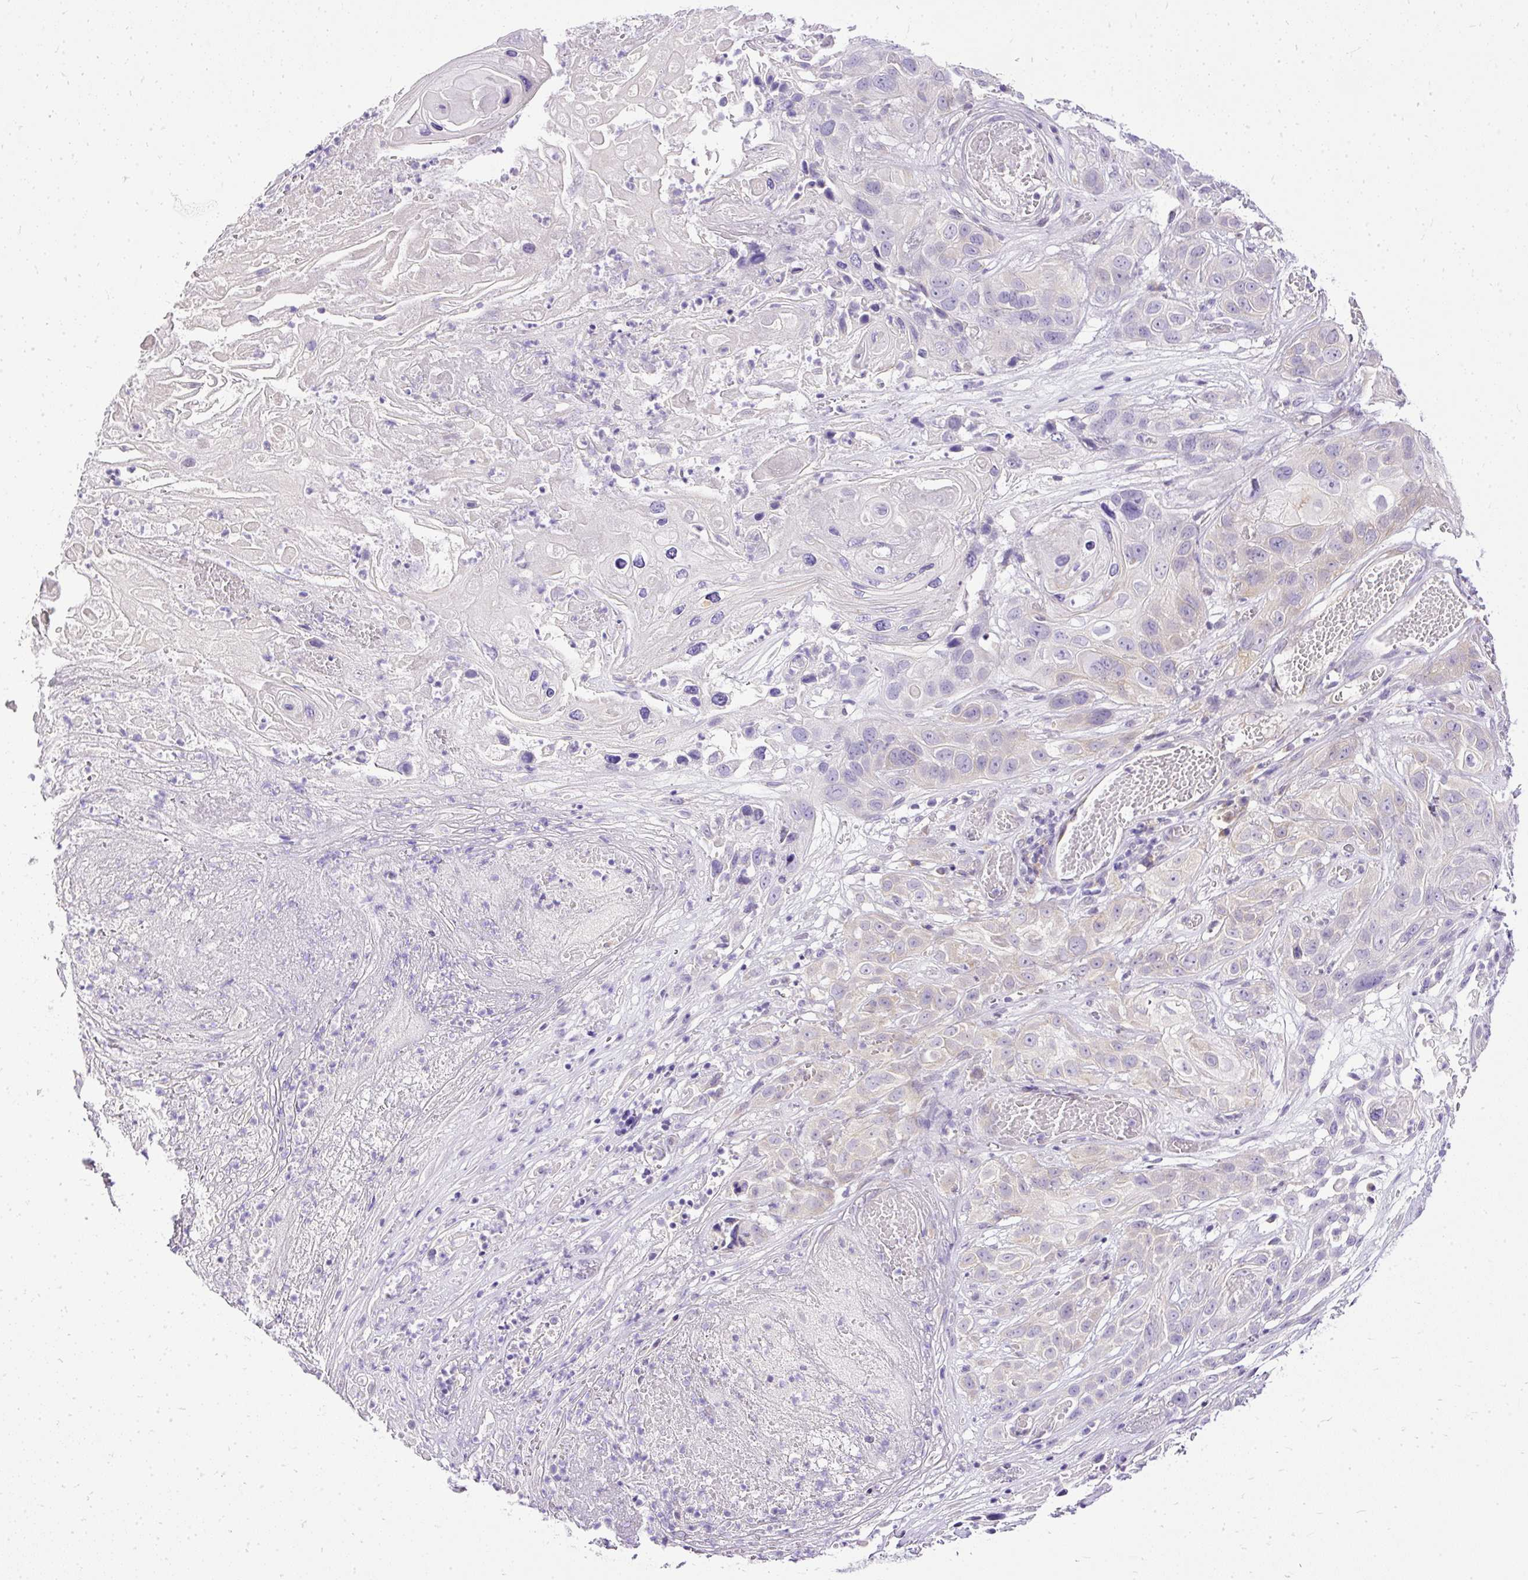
{"staining": {"intensity": "negative", "quantity": "none", "location": "none"}, "tissue": "skin cancer", "cell_type": "Tumor cells", "image_type": "cancer", "snomed": [{"axis": "morphology", "description": "Squamous cell carcinoma, NOS"}, {"axis": "topography", "description": "Skin"}], "caption": "Immunohistochemistry (IHC) photomicrograph of neoplastic tissue: human squamous cell carcinoma (skin) stained with DAB (3,3'-diaminobenzidine) shows no significant protein expression in tumor cells. The staining was performed using DAB to visualize the protein expression in brown, while the nuclei were stained in blue with hematoxylin (Magnification: 20x).", "gene": "AMFR", "patient": {"sex": "male", "age": 55}}